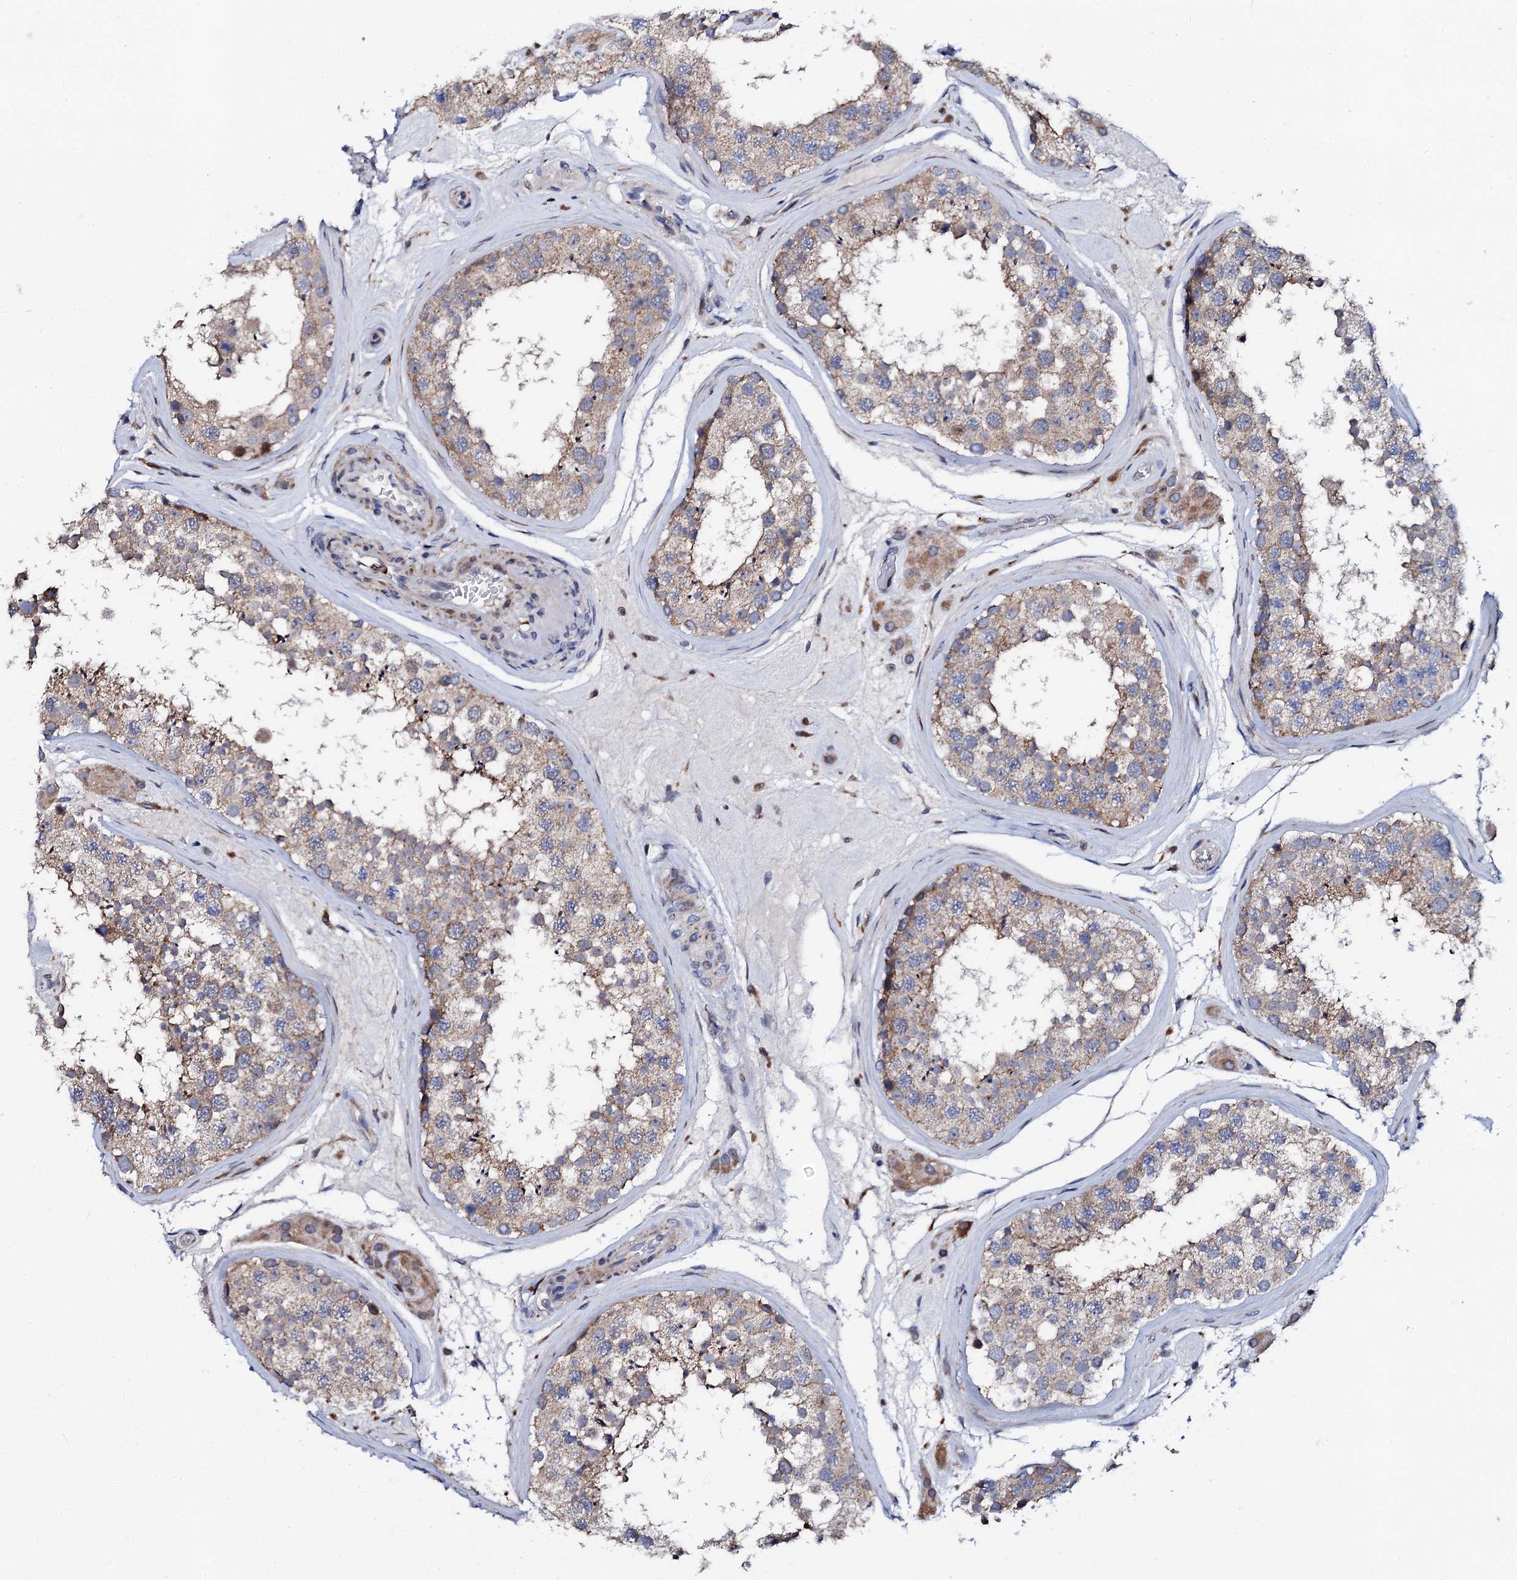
{"staining": {"intensity": "moderate", "quantity": ">75%", "location": "cytoplasmic/membranous"}, "tissue": "testis", "cell_type": "Cells in seminiferous ducts", "image_type": "normal", "snomed": [{"axis": "morphology", "description": "Normal tissue, NOS"}, {"axis": "topography", "description": "Testis"}], "caption": "The micrograph demonstrates immunohistochemical staining of benign testis. There is moderate cytoplasmic/membranous staining is appreciated in approximately >75% of cells in seminiferous ducts.", "gene": "TCIRG1", "patient": {"sex": "male", "age": 46}}